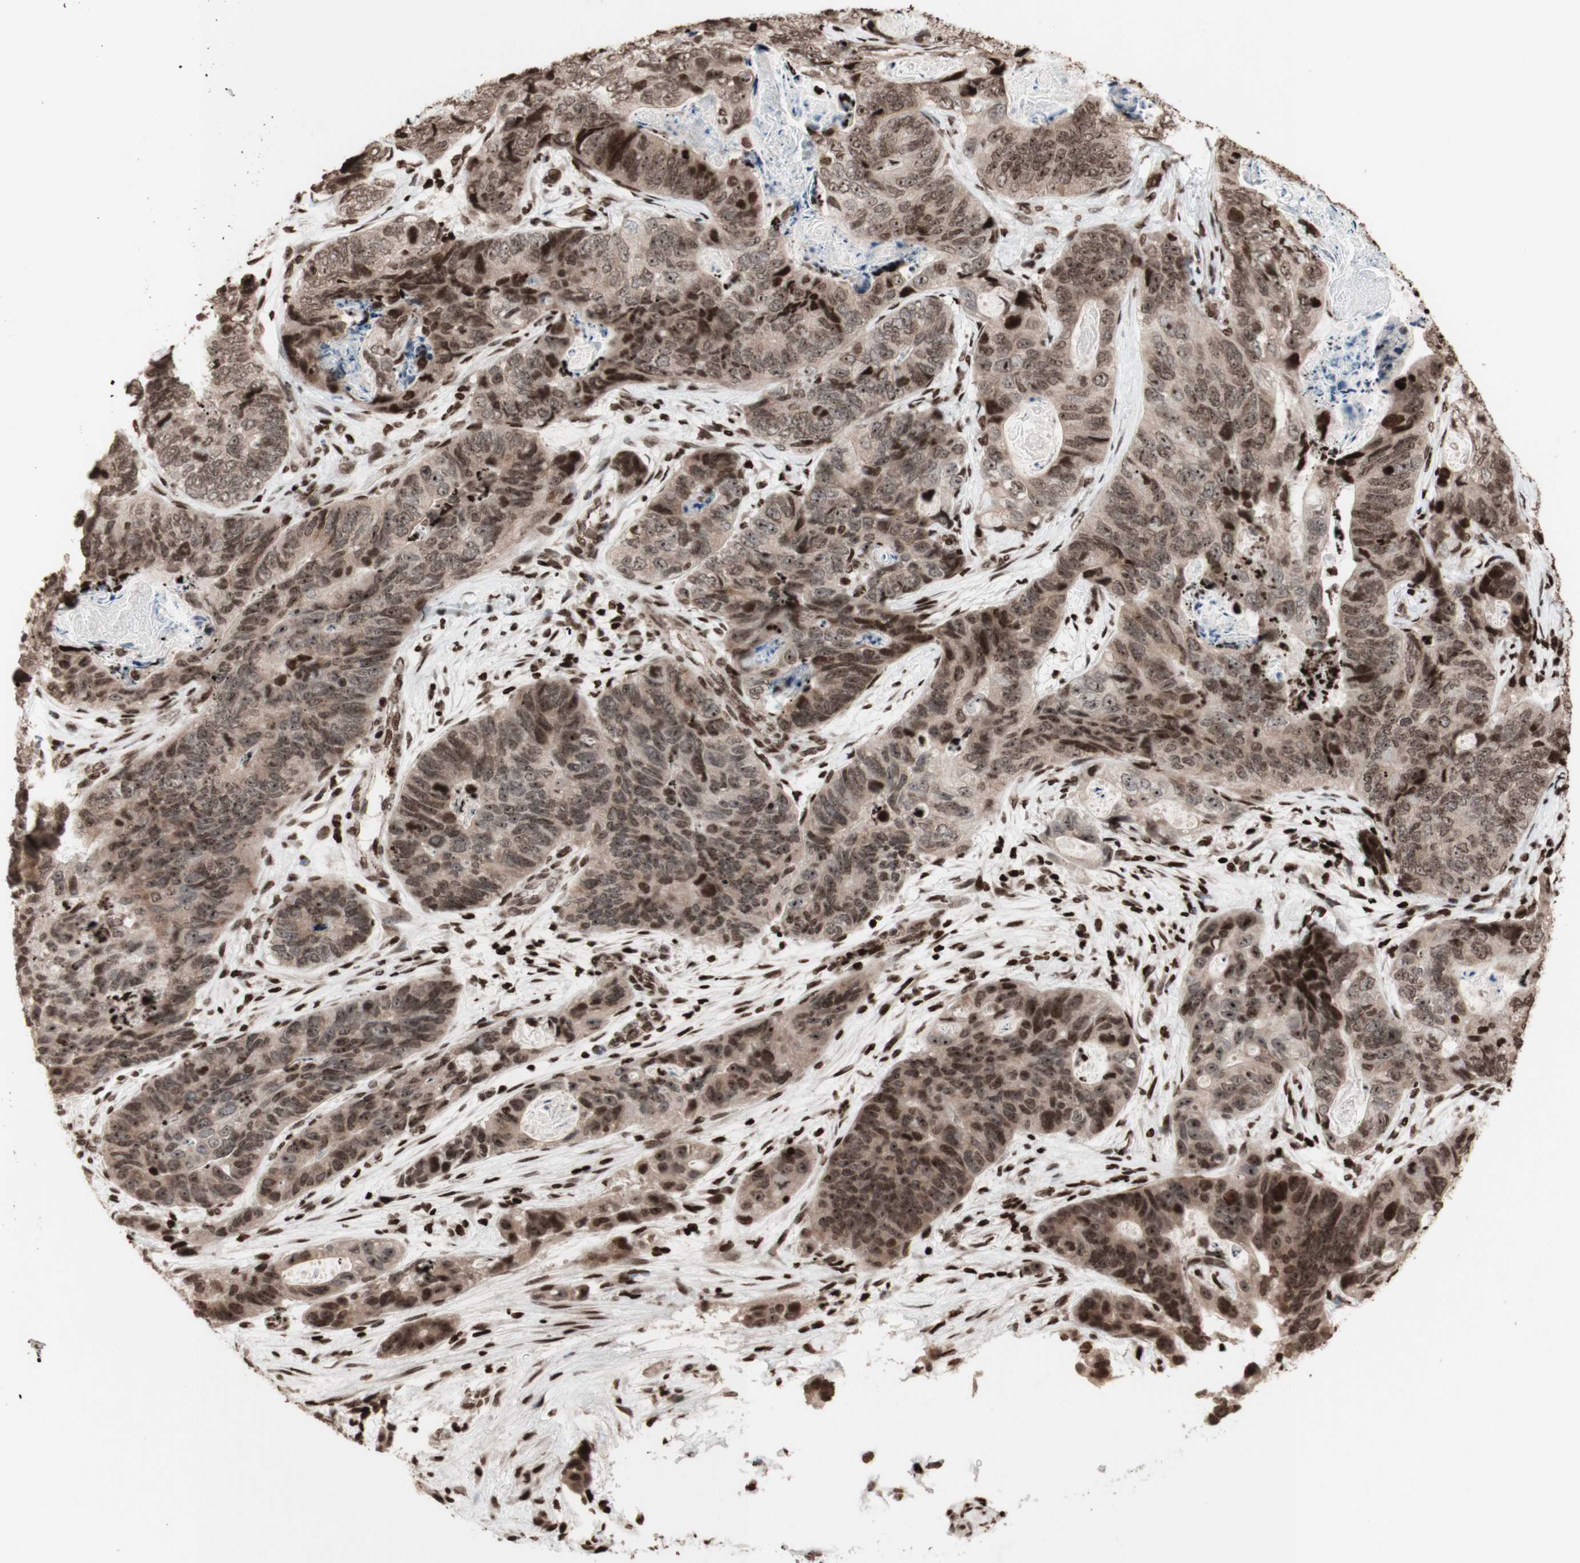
{"staining": {"intensity": "strong", "quantity": "<25%", "location": "cytoplasmic/membranous,nuclear"}, "tissue": "stomach cancer", "cell_type": "Tumor cells", "image_type": "cancer", "snomed": [{"axis": "morphology", "description": "Adenocarcinoma, NOS"}, {"axis": "topography", "description": "Stomach"}], "caption": "High-magnification brightfield microscopy of stomach cancer stained with DAB (brown) and counterstained with hematoxylin (blue). tumor cells exhibit strong cytoplasmic/membranous and nuclear expression is identified in about<25% of cells.", "gene": "NCAPD2", "patient": {"sex": "female", "age": 89}}